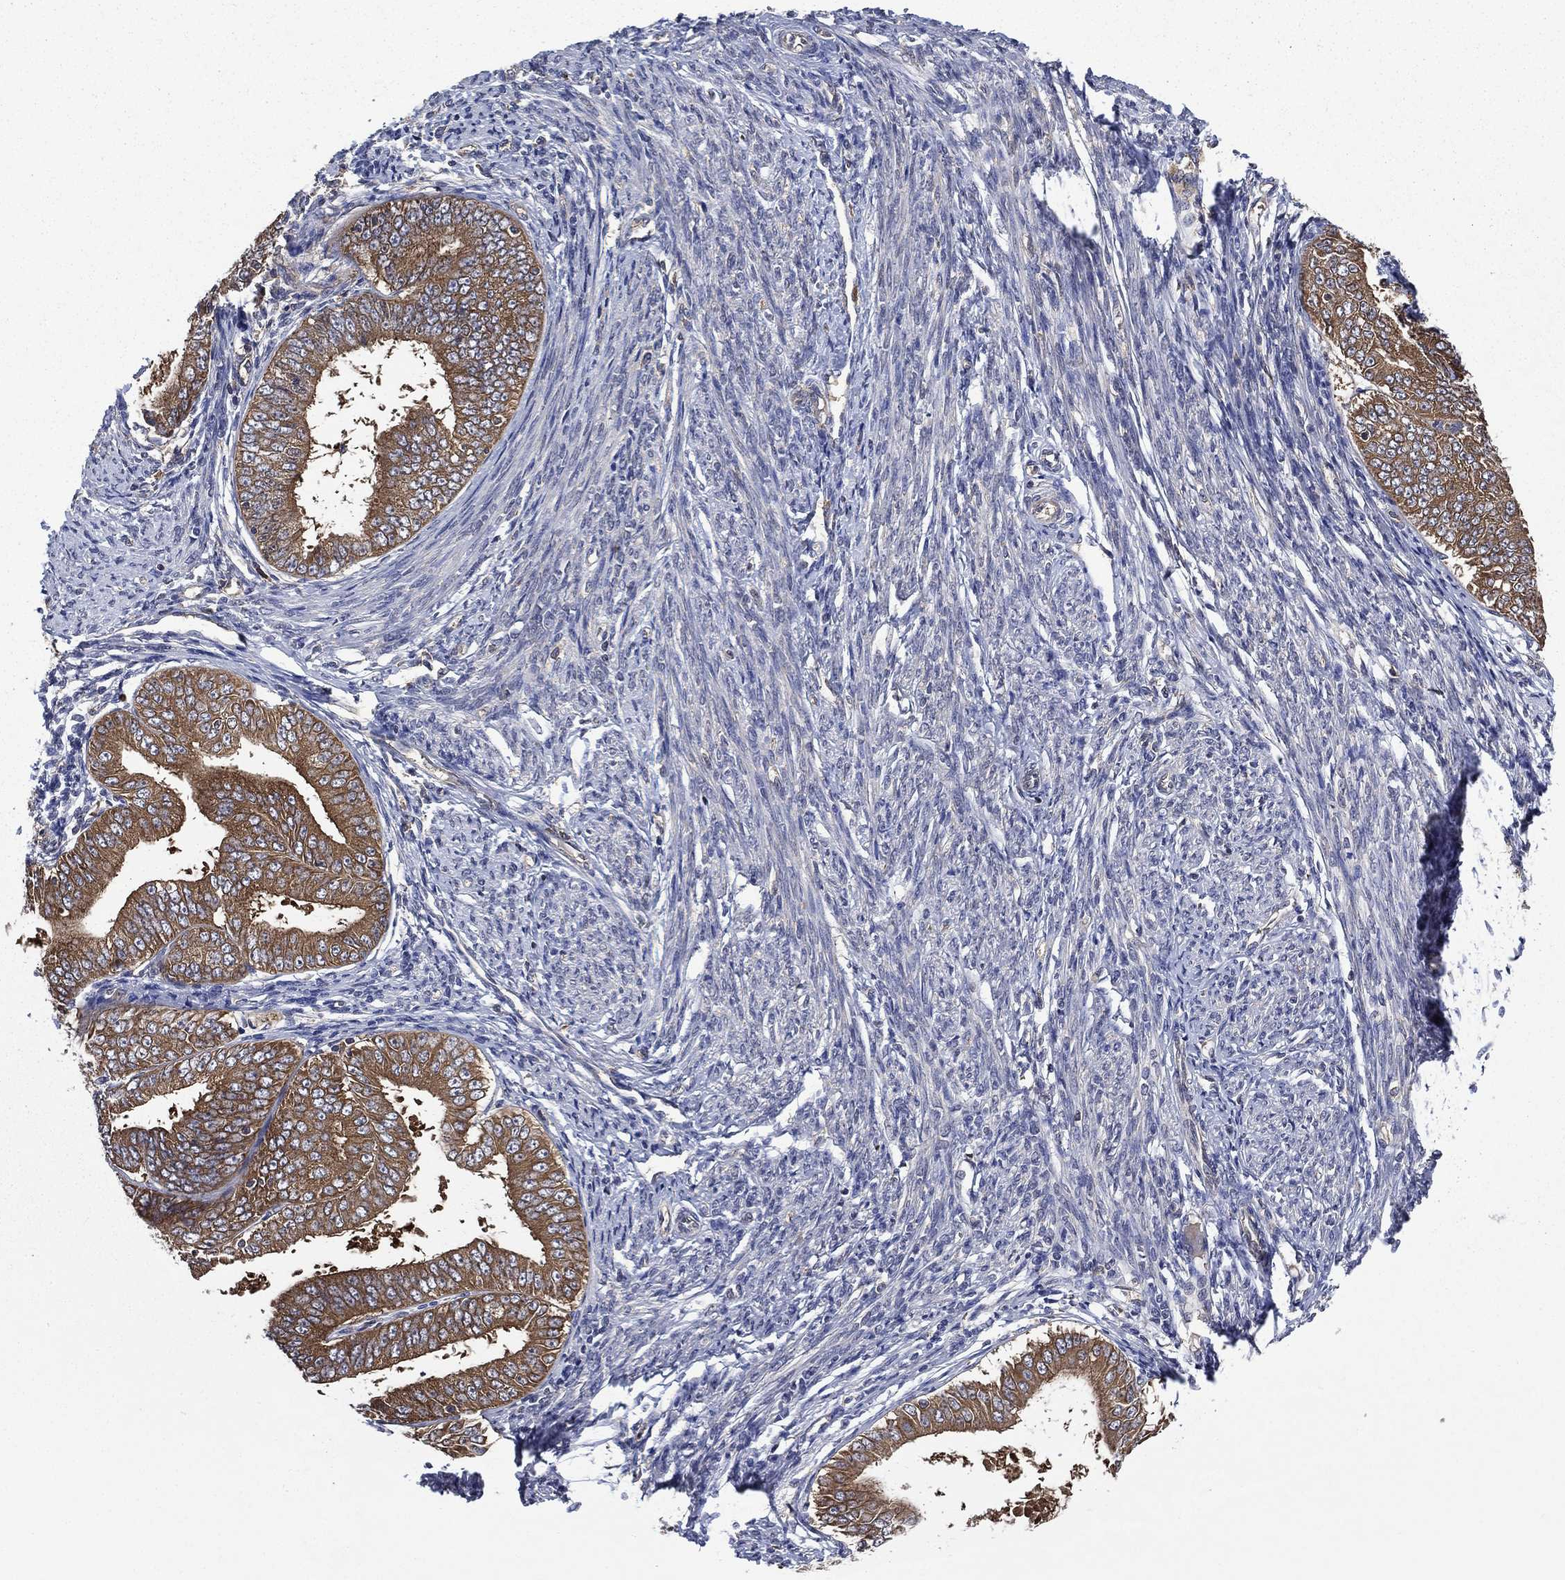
{"staining": {"intensity": "moderate", "quantity": ">75%", "location": "cytoplasmic/membranous"}, "tissue": "endometrial cancer", "cell_type": "Tumor cells", "image_type": "cancer", "snomed": [{"axis": "morphology", "description": "Adenocarcinoma, NOS"}, {"axis": "topography", "description": "Endometrium"}], "caption": "A brown stain labels moderate cytoplasmic/membranous positivity of a protein in endometrial adenocarcinoma tumor cells.", "gene": "SMPD3", "patient": {"sex": "female", "age": 63}}